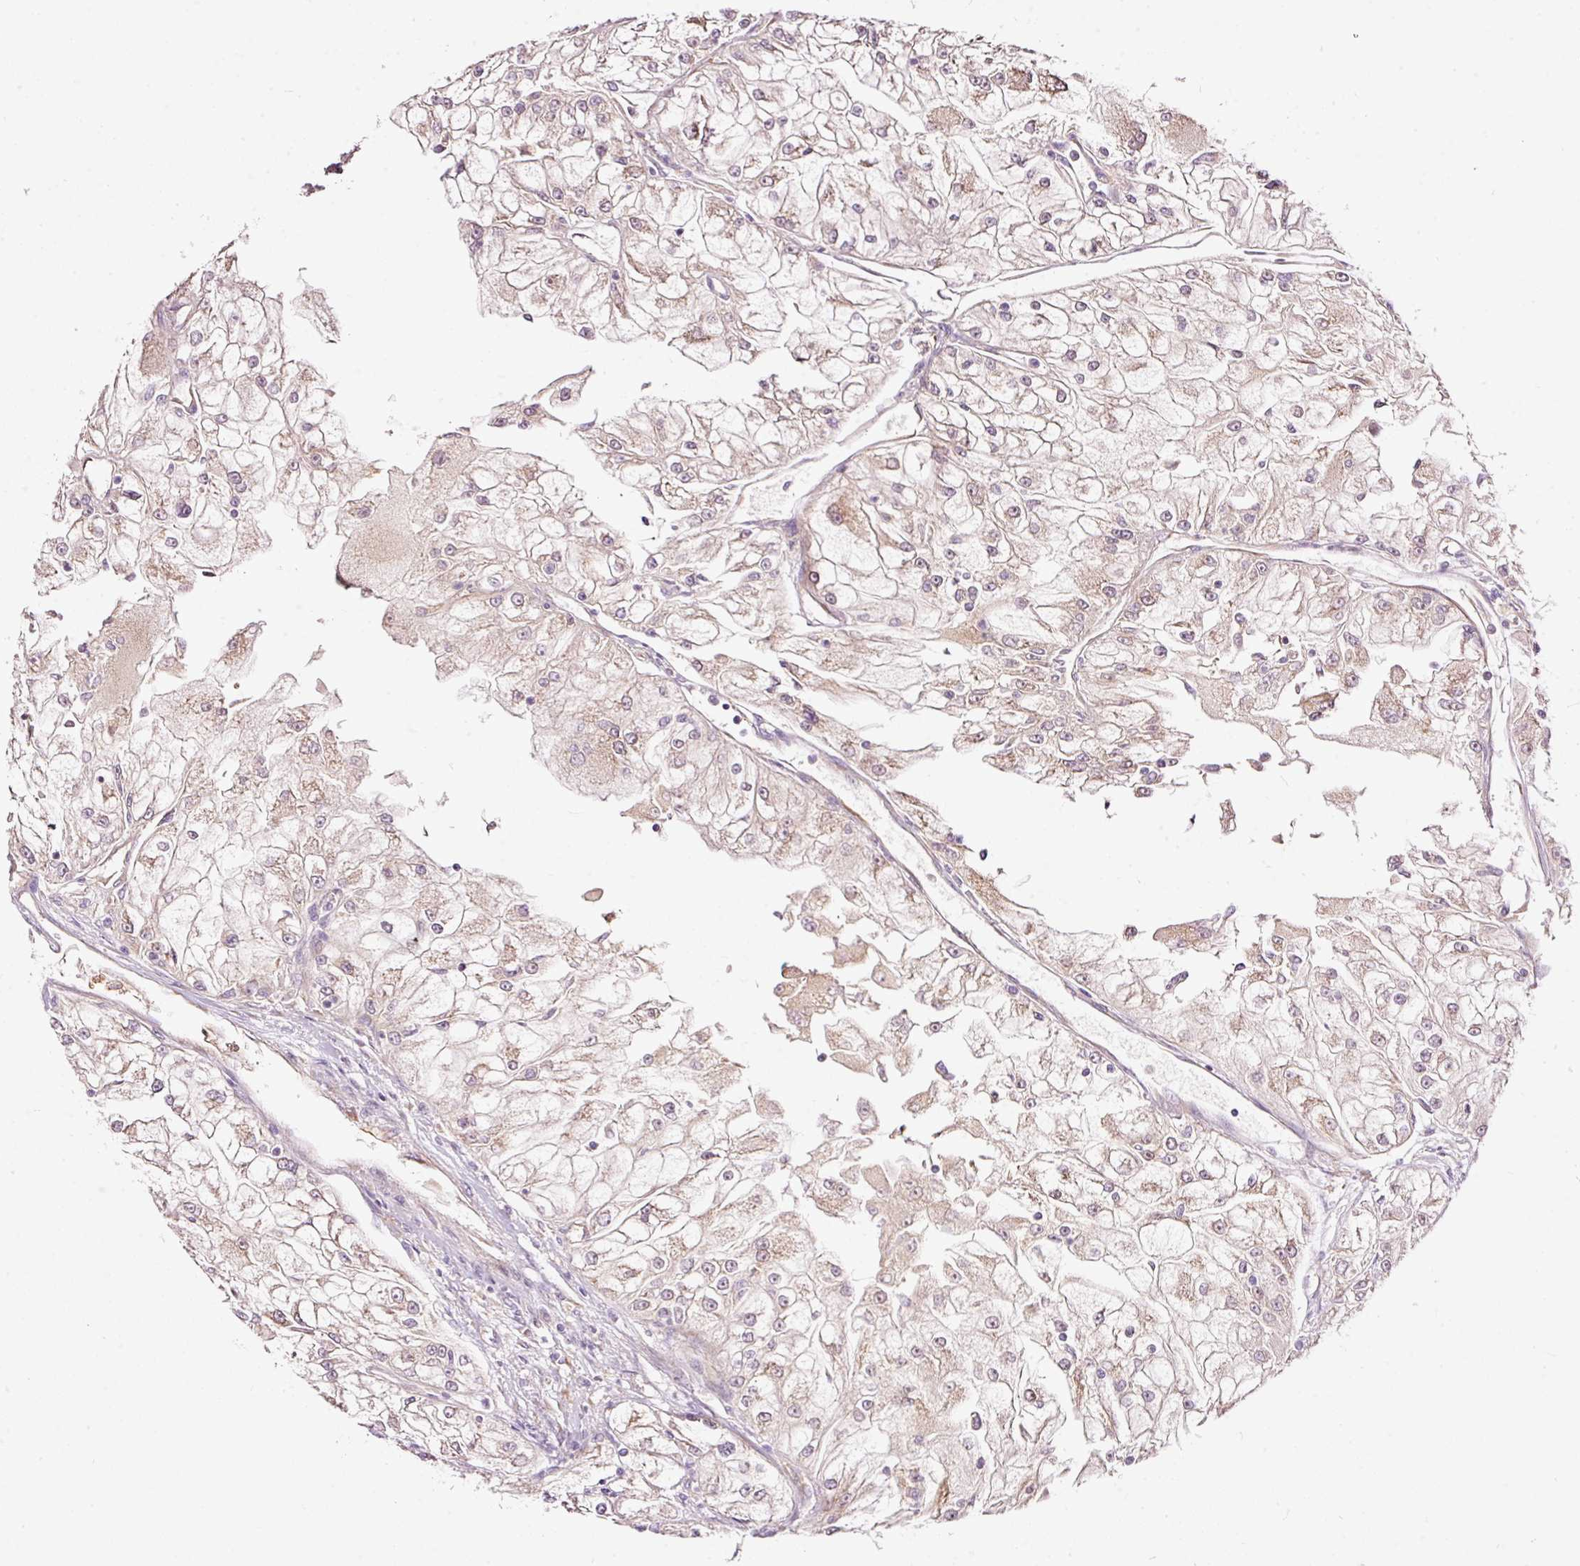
{"staining": {"intensity": "weak", "quantity": "25%-75%", "location": "cytoplasmic/membranous"}, "tissue": "renal cancer", "cell_type": "Tumor cells", "image_type": "cancer", "snomed": [{"axis": "morphology", "description": "Adenocarcinoma, NOS"}, {"axis": "topography", "description": "Kidney"}], "caption": "Immunohistochemistry of renal cancer (adenocarcinoma) displays low levels of weak cytoplasmic/membranous positivity in about 25%-75% of tumor cells.", "gene": "RSPO2", "patient": {"sex": "female", "age": 72}}